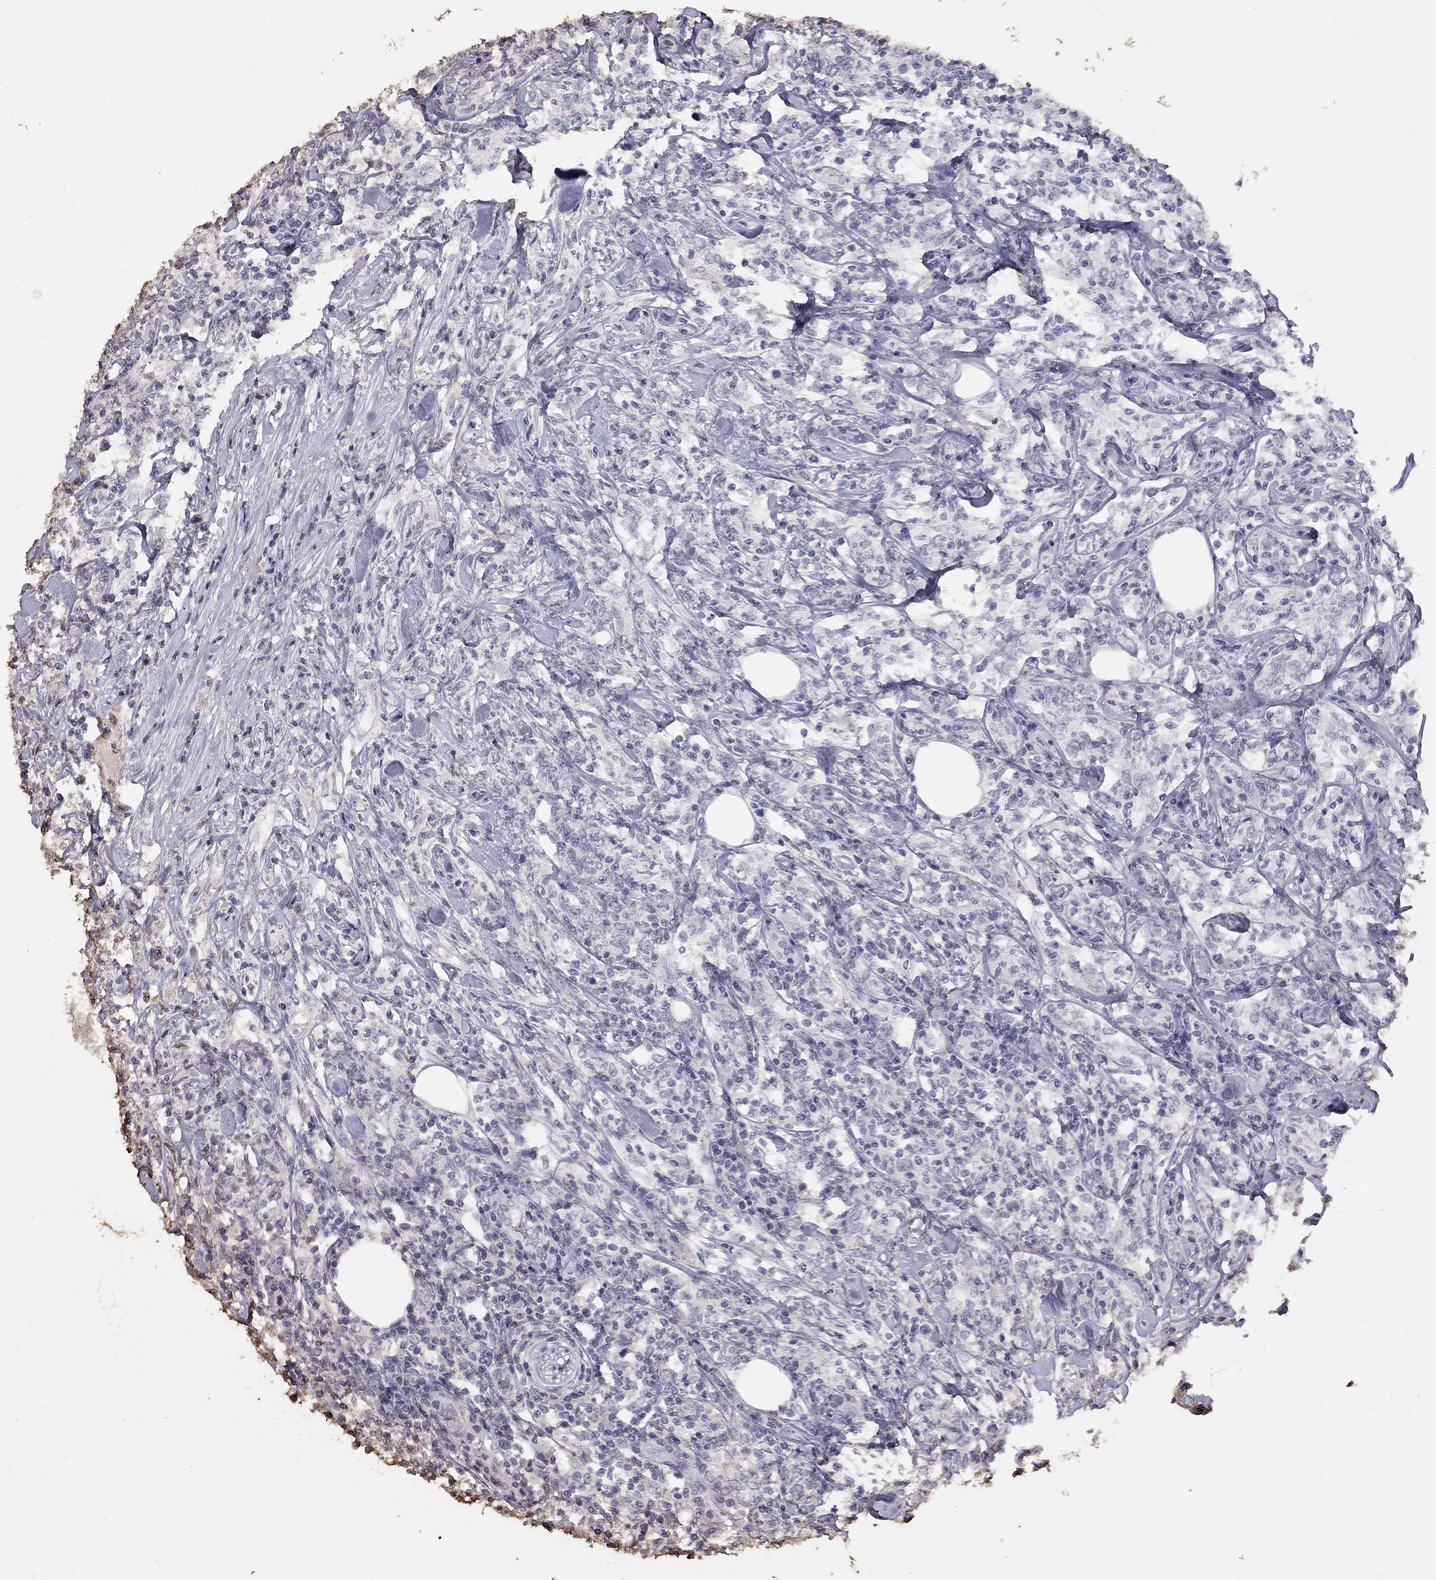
{"staining": {"intensity": "negative", "quantity": "none", "location": "none"}, "tissue": "lymphoma", "cell_type": "Tumor cells", "image_type": "cancer", "snomed": [{"axis": "morphology", "description": "Malignant lymphoma, non-Hodgkin's type, High grade"}, {"axis": "topography", "description": "Lymph node"}], "caption": "Tumor cells show no significant staining in lymphoma.", "gene": "SUN3", "patient": {"sex": "female", "age": 84}}